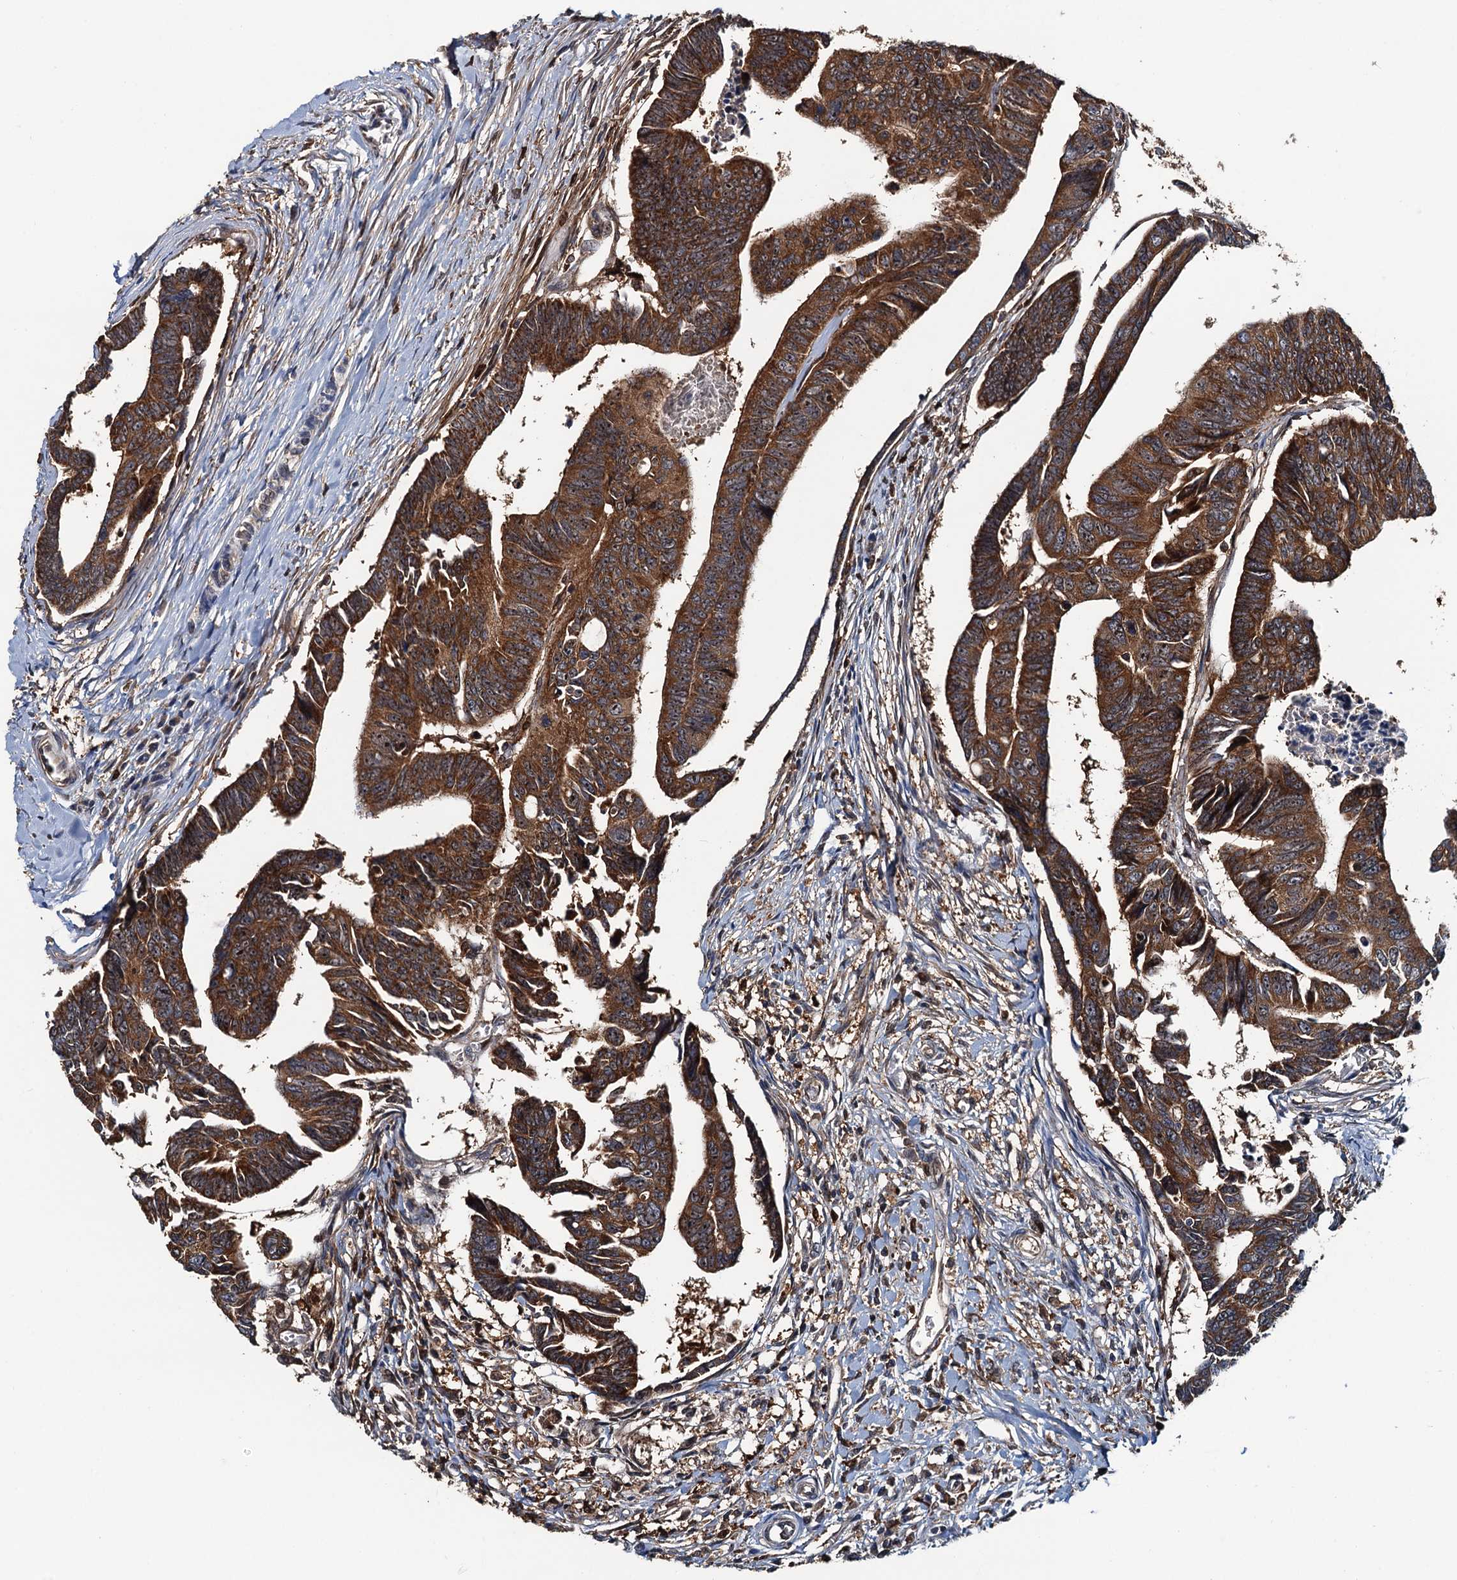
{"staining": {"intensity": "strong", "quantity": ">75%", "location": "cytoplasmic/membranous"}, "tissue": "colorectal cancer", "cell_type": "Tumor cells", "image_type": "cancer", "snomed": [{"axis": "morphology", "description": "Adenocarcinoma, NOS"}, {"axis": "topography", "description": "Rectum"}], "caption": "Colorectal adenocarcinoma stained for a protein exhibits strong cytoplasmic/membranous positivity in tumor cells. Using DAB (3,3'-diaminobenzidine) (brown) and hematoxylin (blue) stains, captured at high magnification using brightfield microscopy.", "gene": "USP6NL", "patient": {"sex": "female", "age": 65}}